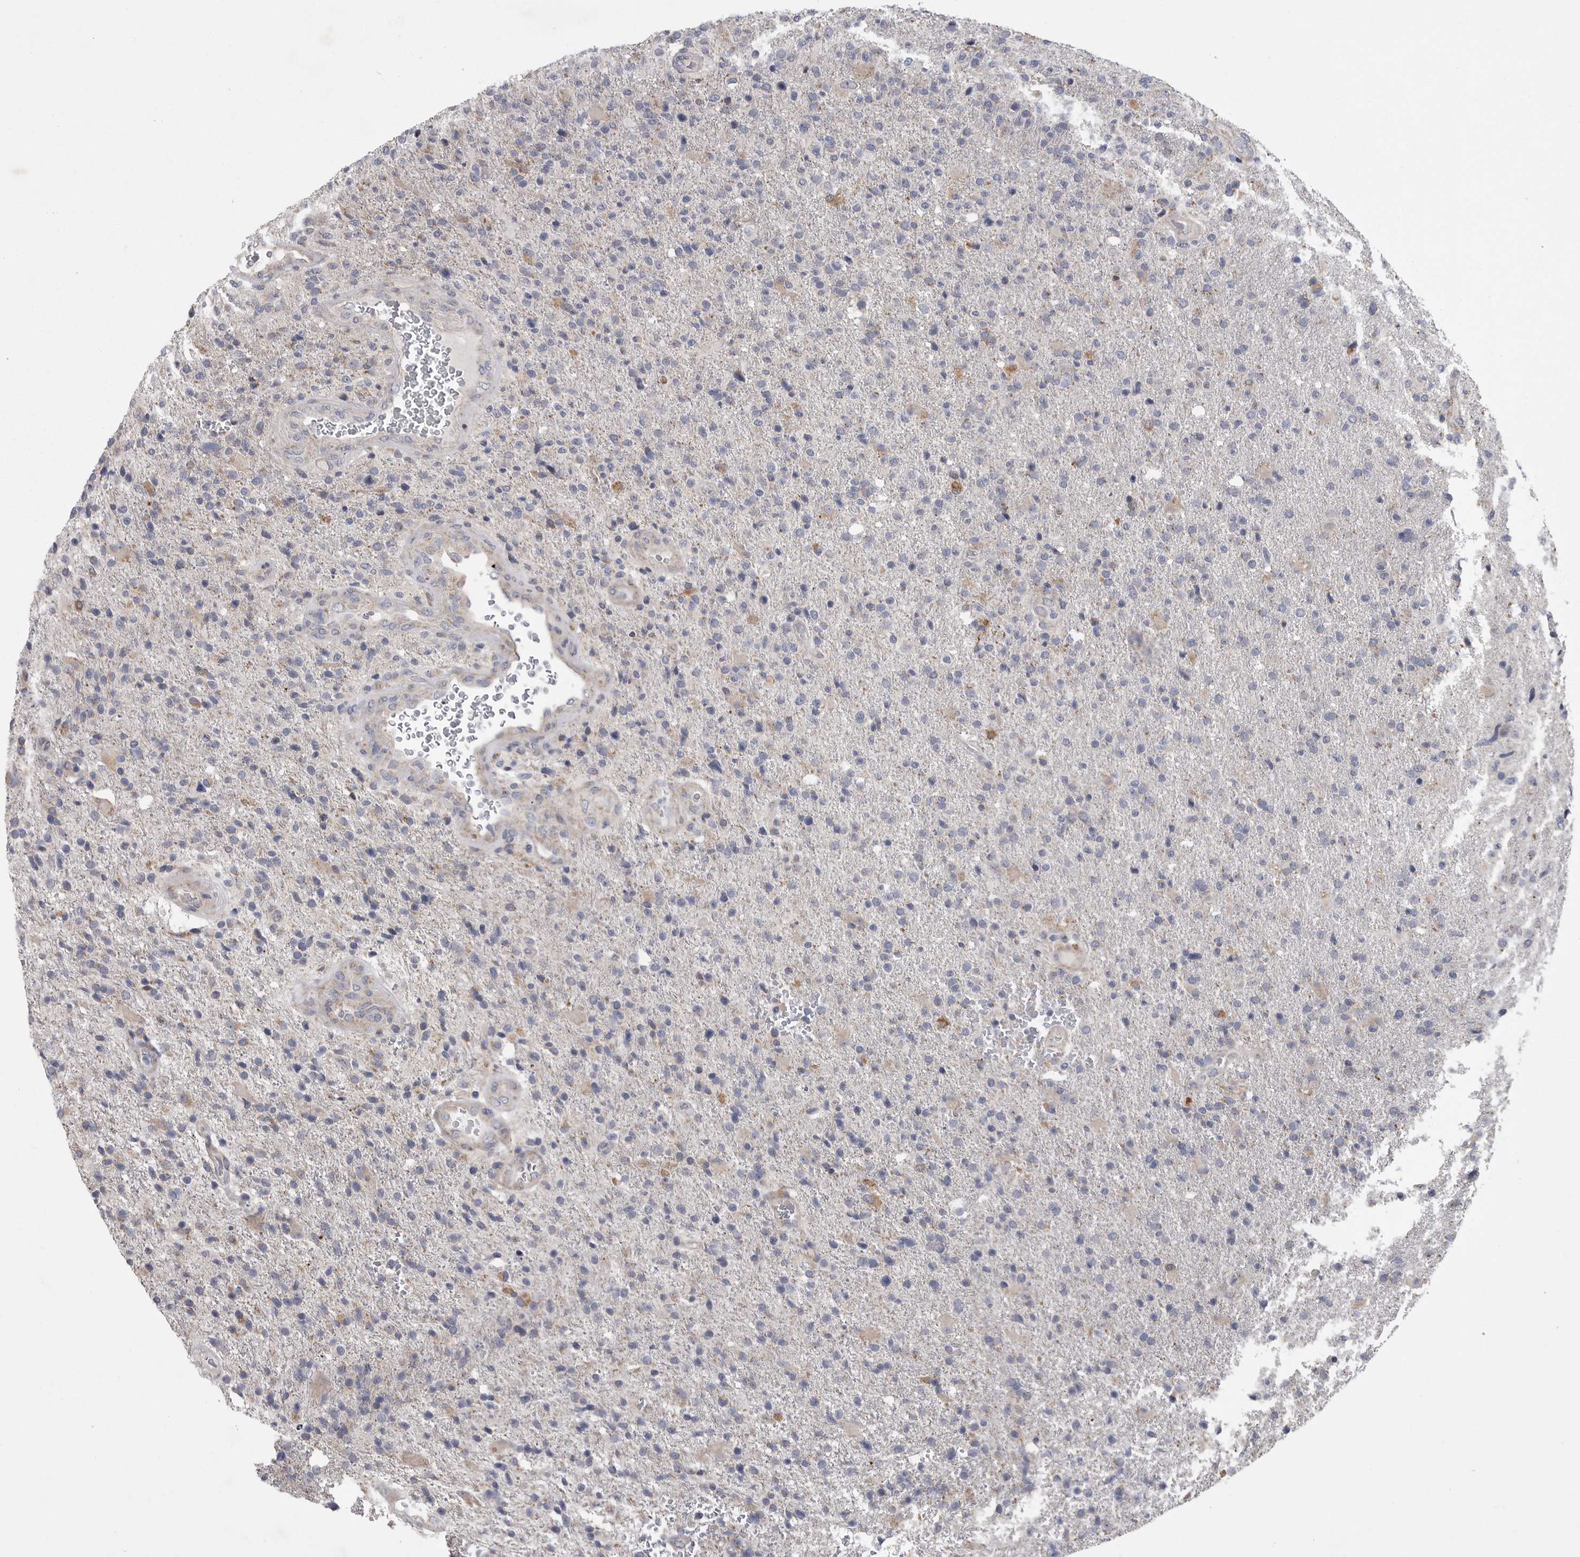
{"staining": {"intensity": "negative", "quantity": "none", "location": "none"}, "tissue": "glioma", "cell_type": "Tumor cells", "image_type": "cancer", "snomed": [{"axis": "morphology", "description": "Glioma, malignant, High grade"}, {"axis": "topography", "description": "Brain"}], "caption": "This is an IHC image of human malignant glioma (high-grade). There is no staining in tumor cells.", "gene": "CRP", "patient": {"sex": "male", "age": 72}}